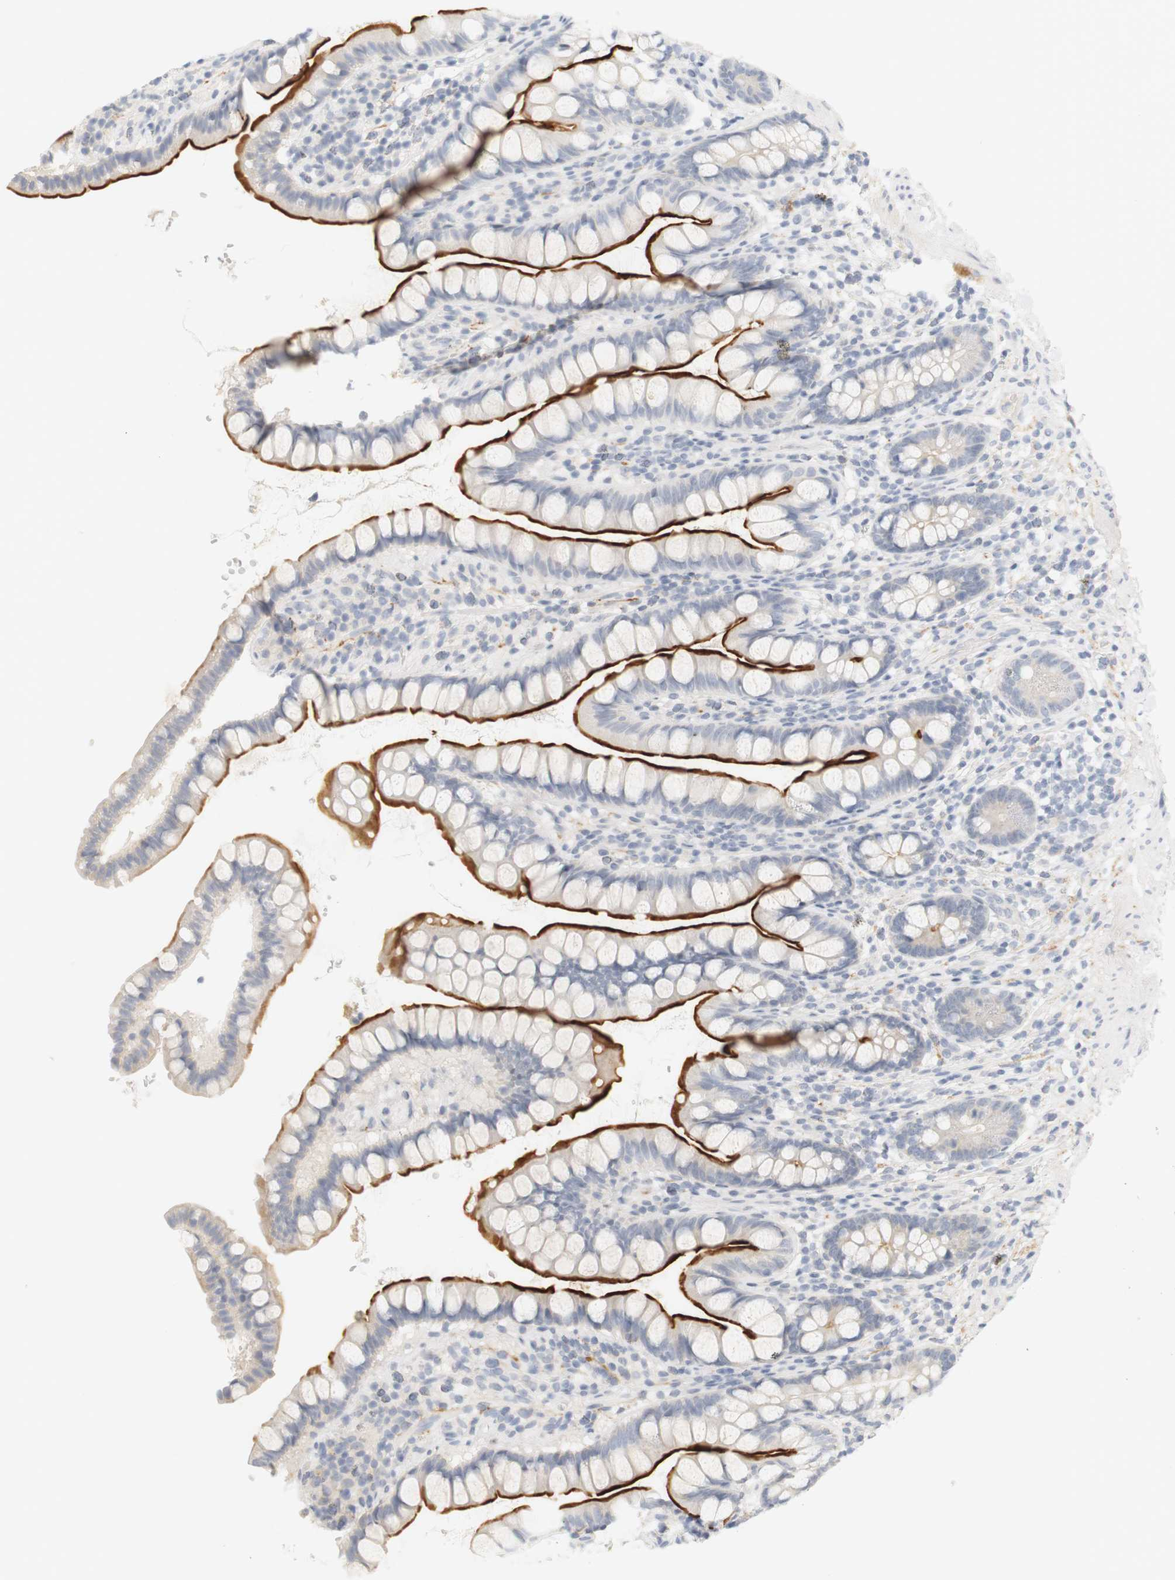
{"staining": {"intensity": "strong", "quantity": ">75%", "location": "cytoplasmic/membranous"}, "tissue": "small intestine", "cell_type": "Glandular cells", "image_type": "normal", "snomed": [{"axis": "morphology", "description": "Normal tissue, NOS"}, {"axis": "topography", "description": "Small intestine"}], "caption": "This photomicrograph demonstrates immunohistochemistry staining of unremarkable small intestine, with high strong cytoplasmic/membranous staining in about >75% of glandular cells.", "gene": "RTN3", "patient": {"sex": "female", "age": 84}}